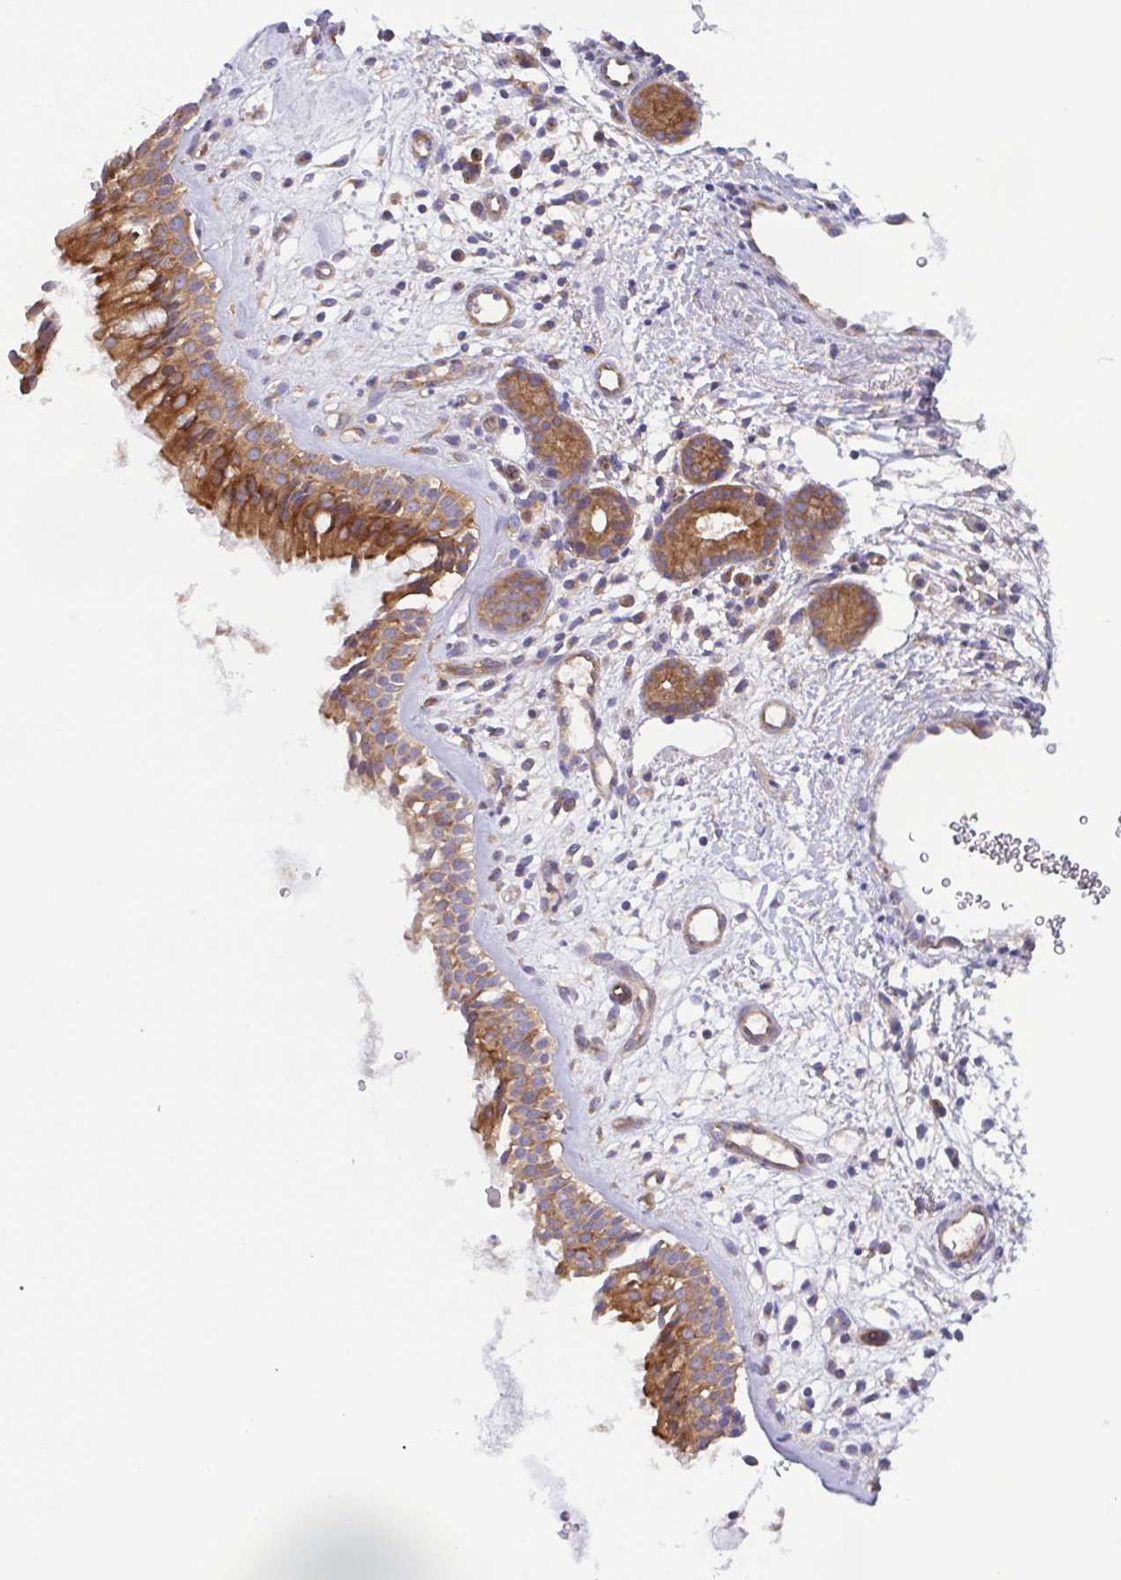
{"staining": {"intensity": "moderate", "quantity": ">75%", "location": "cytoplasmic/membranous"}, "tissue": "nasopharynx", "cell_type": "Respiratory epithelial cells", "image_type": "normal", "snomed": [{"axis": "morphology", "description": "Normal tissue, NOS"}, {"axis": "topography", "description": "Nasopharynx"}], "caption": "An image showing moderate cytoplasmic/membranous staining in about >75% of respiratory epithelial cells in normal nasopharynx, as visualized by brown immunohistochemical staining.", "gene": "KIF5B", "patient": {"sex": "male", "age": 65}}